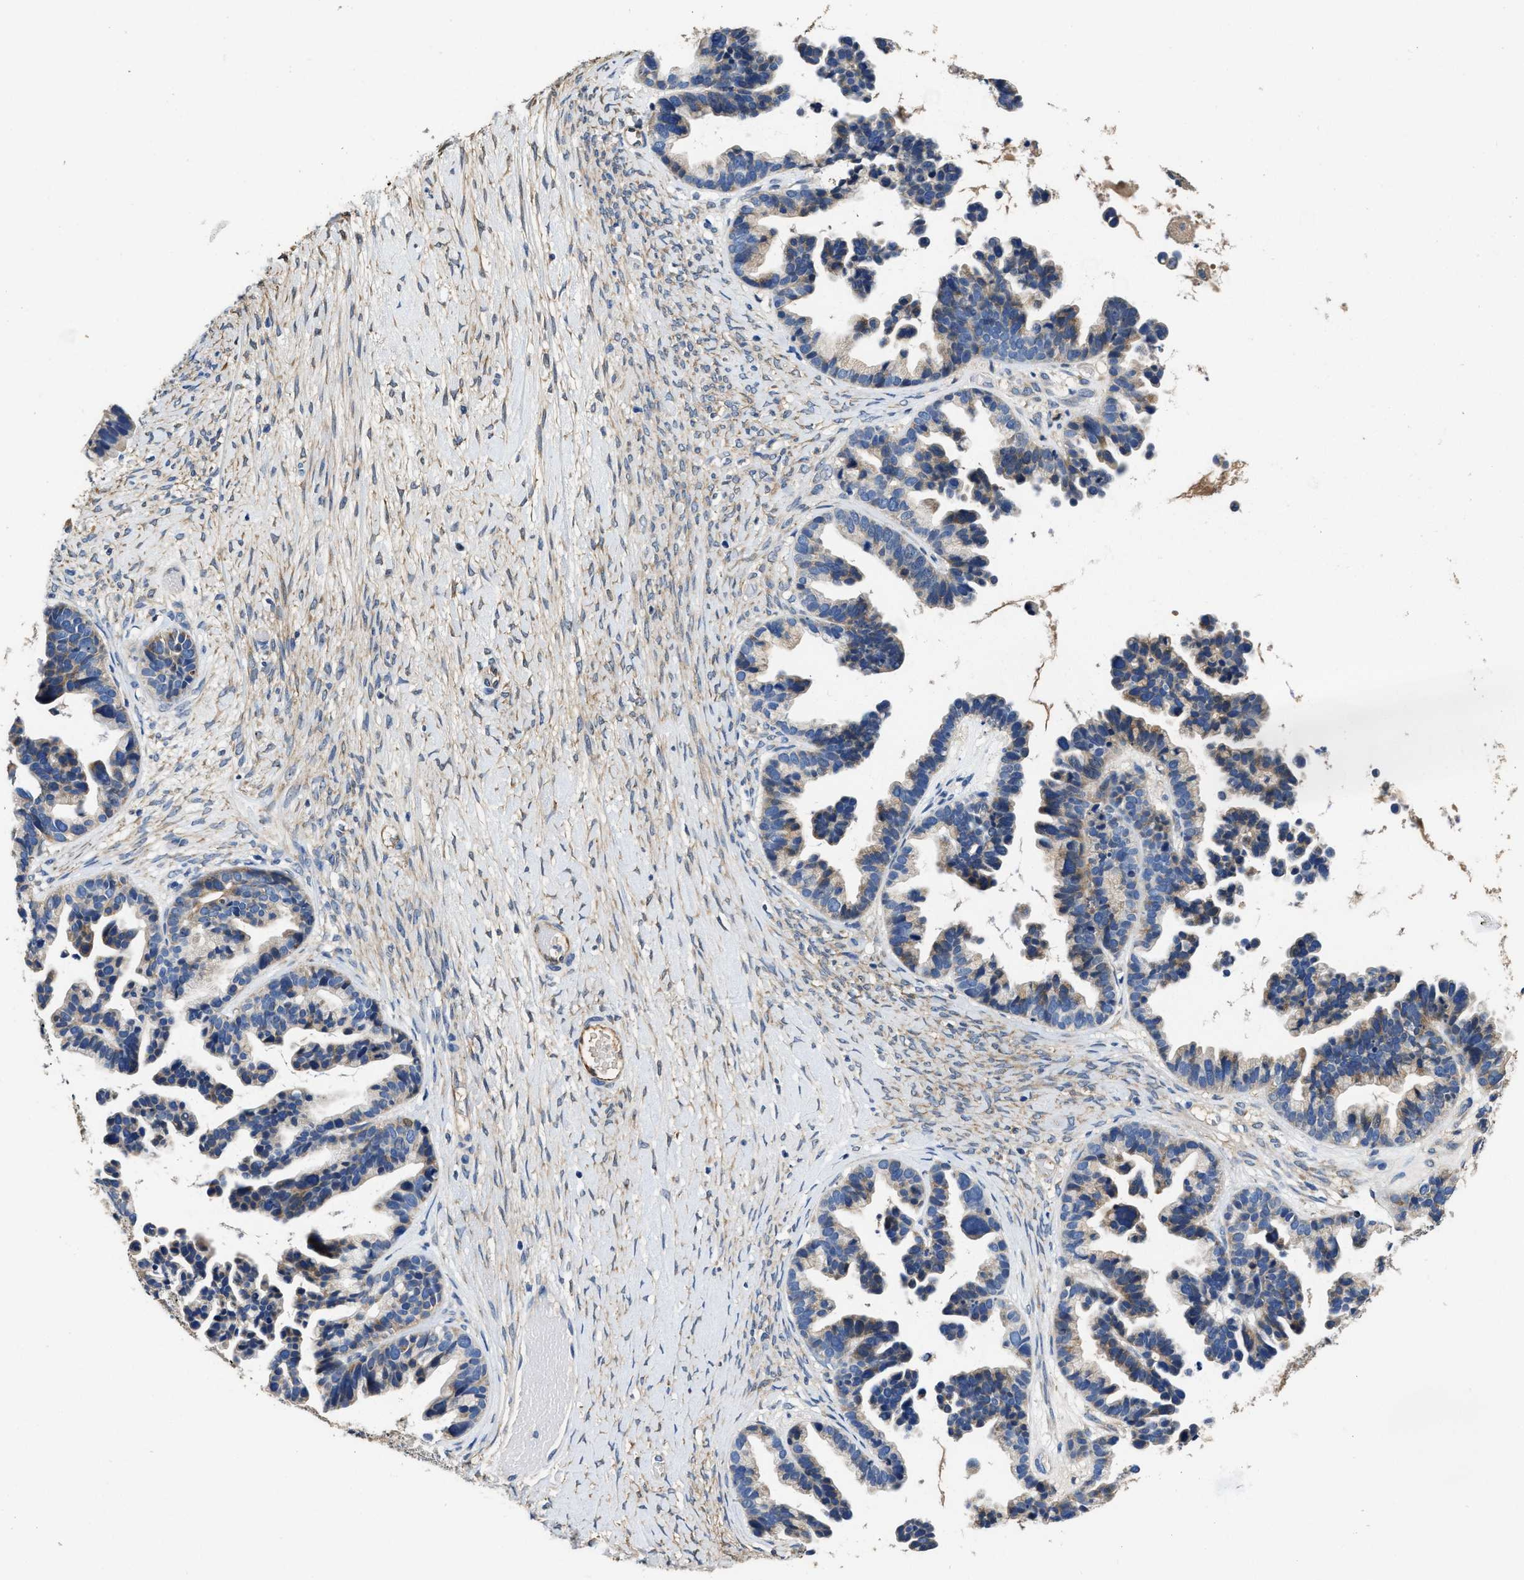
{"staining": {"intensity": "weak", "quantity": "25%-75%", "location": "cytoplasmic/membranous"}, "tissue": "ovarian cancer", "cell_type": "Tumor cells", "image_type": "cancer", "snomed": [{"axis": "morphology", "description": "Cystadenocarcinoma, serous, NOS"}, {"axis": "topography", "description": "Ovary"}], "caption": "Protein expression analysis of human ovarian serous cystadenocarcinoma reveals weak cytoplasmic/membranous expression in approximately 25%-75% of tumor cells.", "gene": "PEG10", "patient": {"sex": "female", "age": 56}}